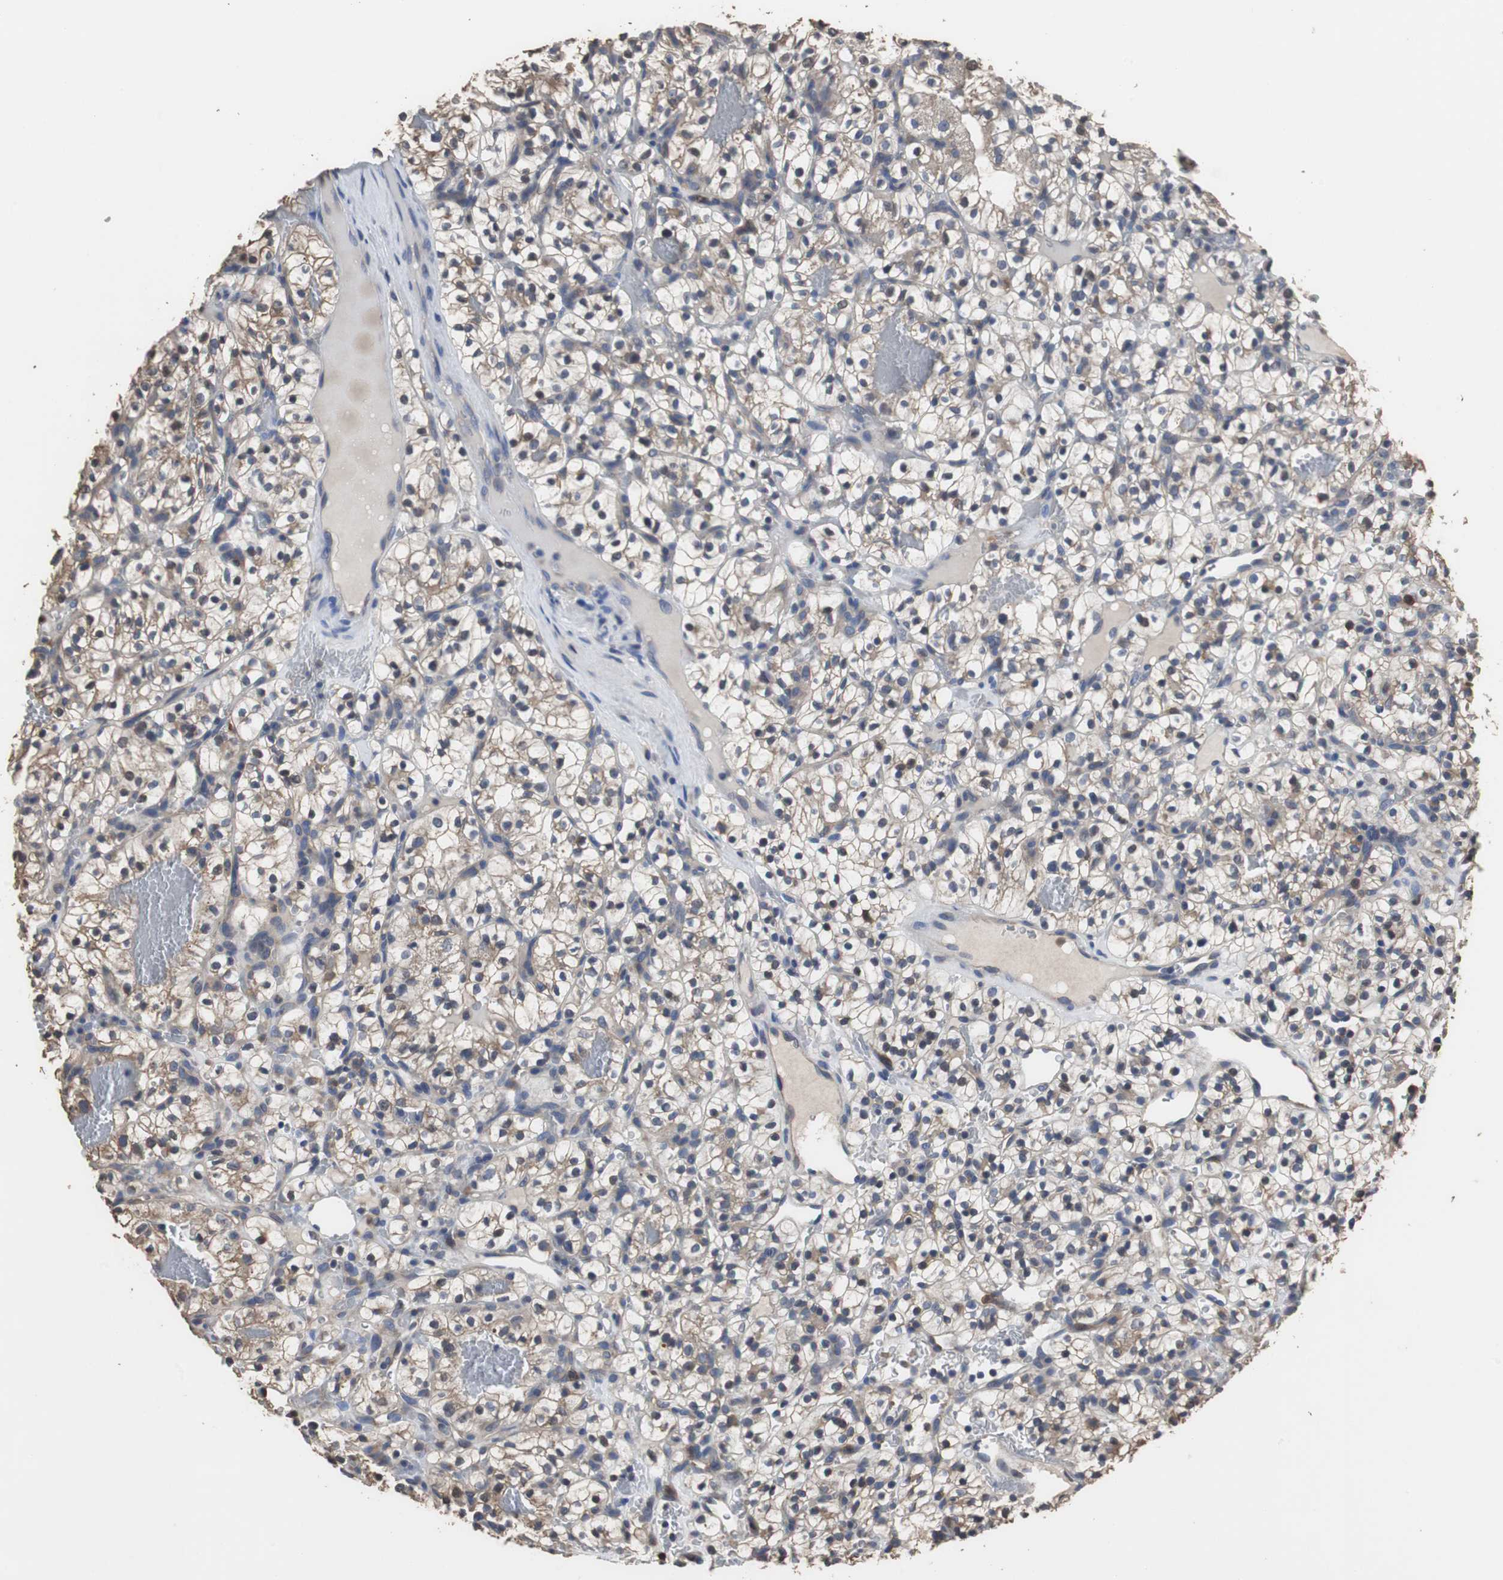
{"staining": {"intensity": "weak", "quantity": "<25%", "location": "cytoplasmic/membranous"}, "tissue": "renal cancer", "cell_type": "Tumor cells", "image_type": "cancer", "snomed": [{"axis": "morphology", "description": "Adenocarcinoma, NOS"}, {"axis": "topography", "description": "Kidney"}], "caption": "The image displays no staining of tumor cells in renal adenocarcinoma.", "gene": "SCIMP", "patient": {"sex": "female", "age": 57}}